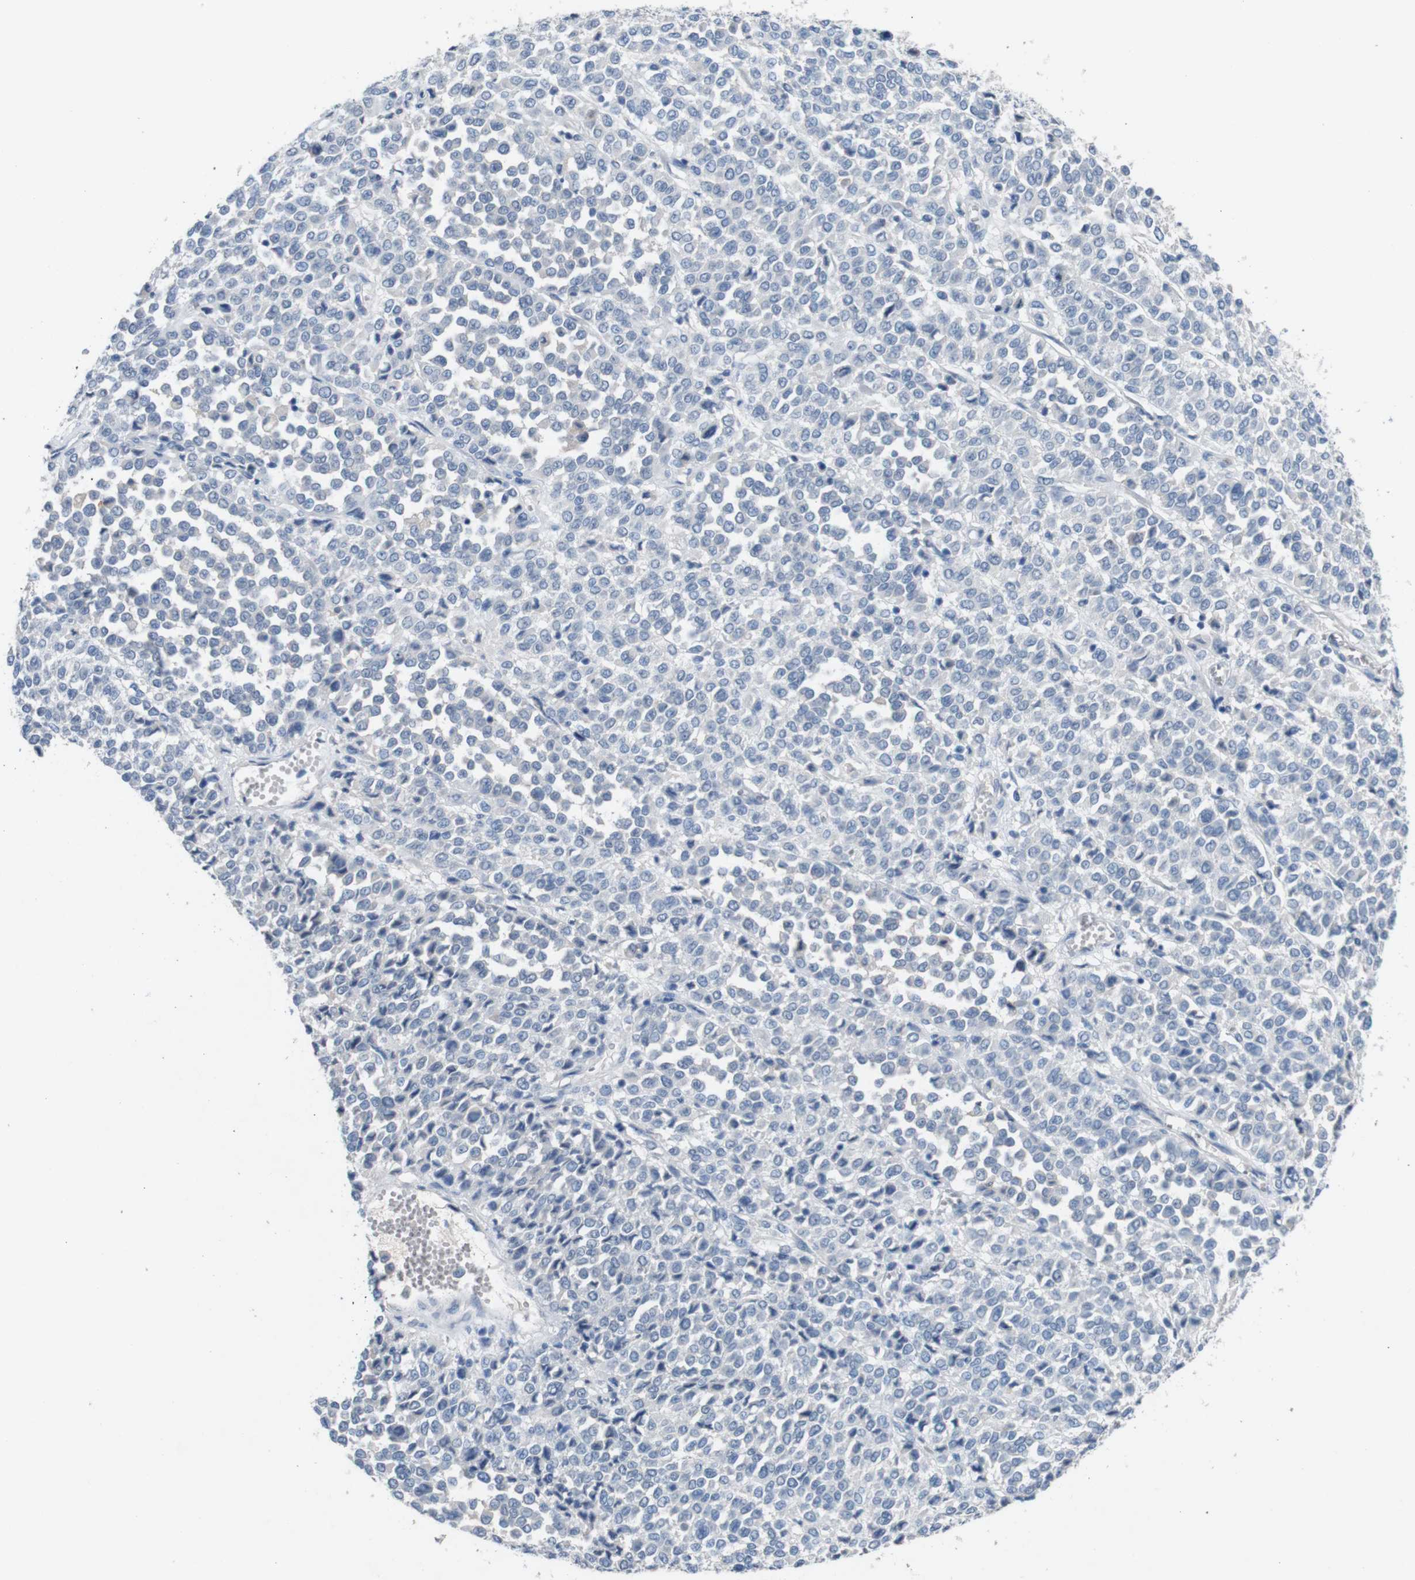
{"staining": {"intensity": "negative", "quantity": "none", "location": "none"}, "tissue": "melanoma", "cell_type": "Tumor cells", "image_type": "cancer", "snomed": [{"axis": "morphology", "description": "Malignant melanoma, Metastatic site"}, {"axis": "topography", "description": "Pancreas"}], "caption": "Micrograph shows no protein positivity in tumor cells of melanoma tissue.", "gene": "SLC2A8", "patient": {"sex": "female", "age": 30}}